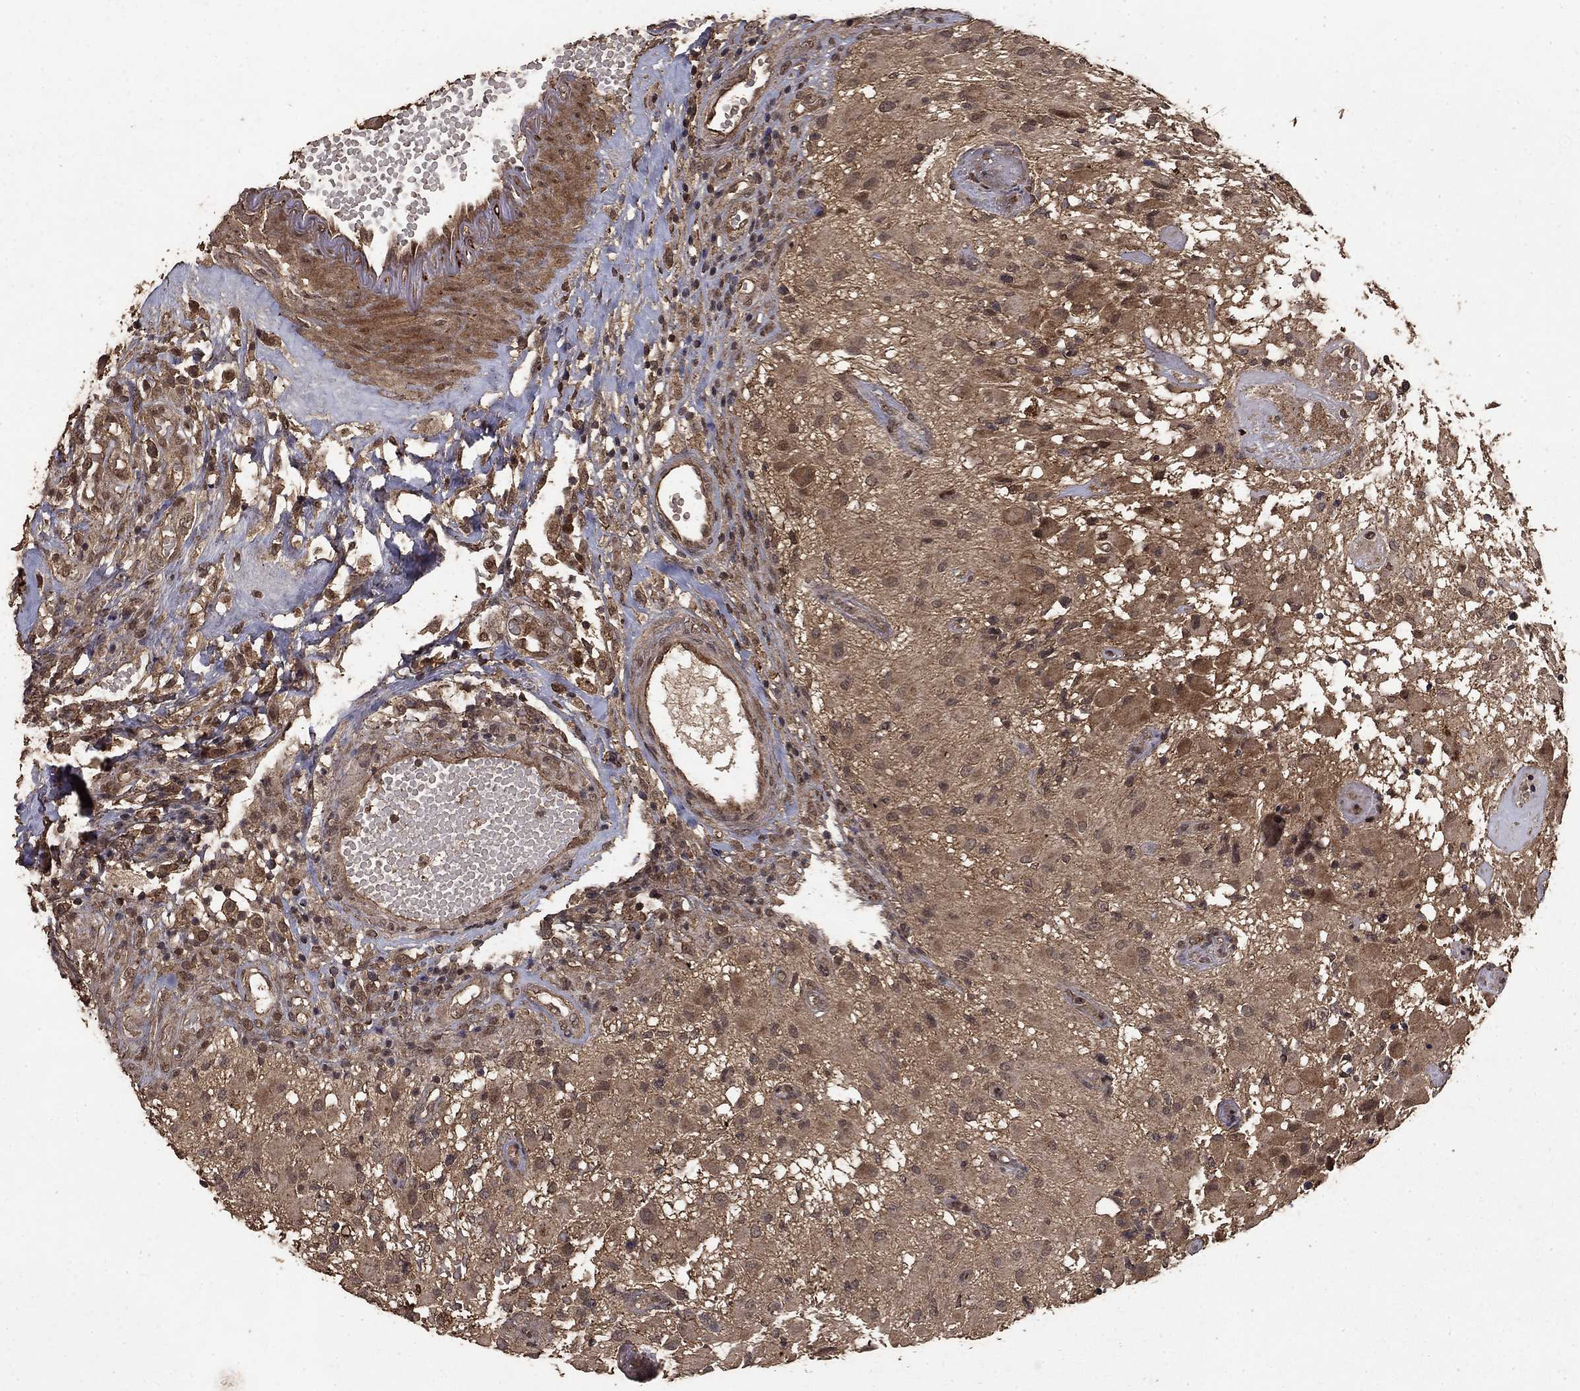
{"staining": {"intensity": "negative", "quantity": "none", "location": "none"}, "tissue": "glioma", "cell_type": "Tumor cells", "image_type": "cancer", "snomed": [{"axis": "morphology", "description": "Glioma, malignant, High grade"}, {"axis": "topography", "description": "Brain"}], "caption": "IHC image of malignant high-grade glioma stained for a protein (brown), which exhibits no staining in tumor cells.", "gene": "PRDM1", "patient": {"sex": "female", "age": 63}}